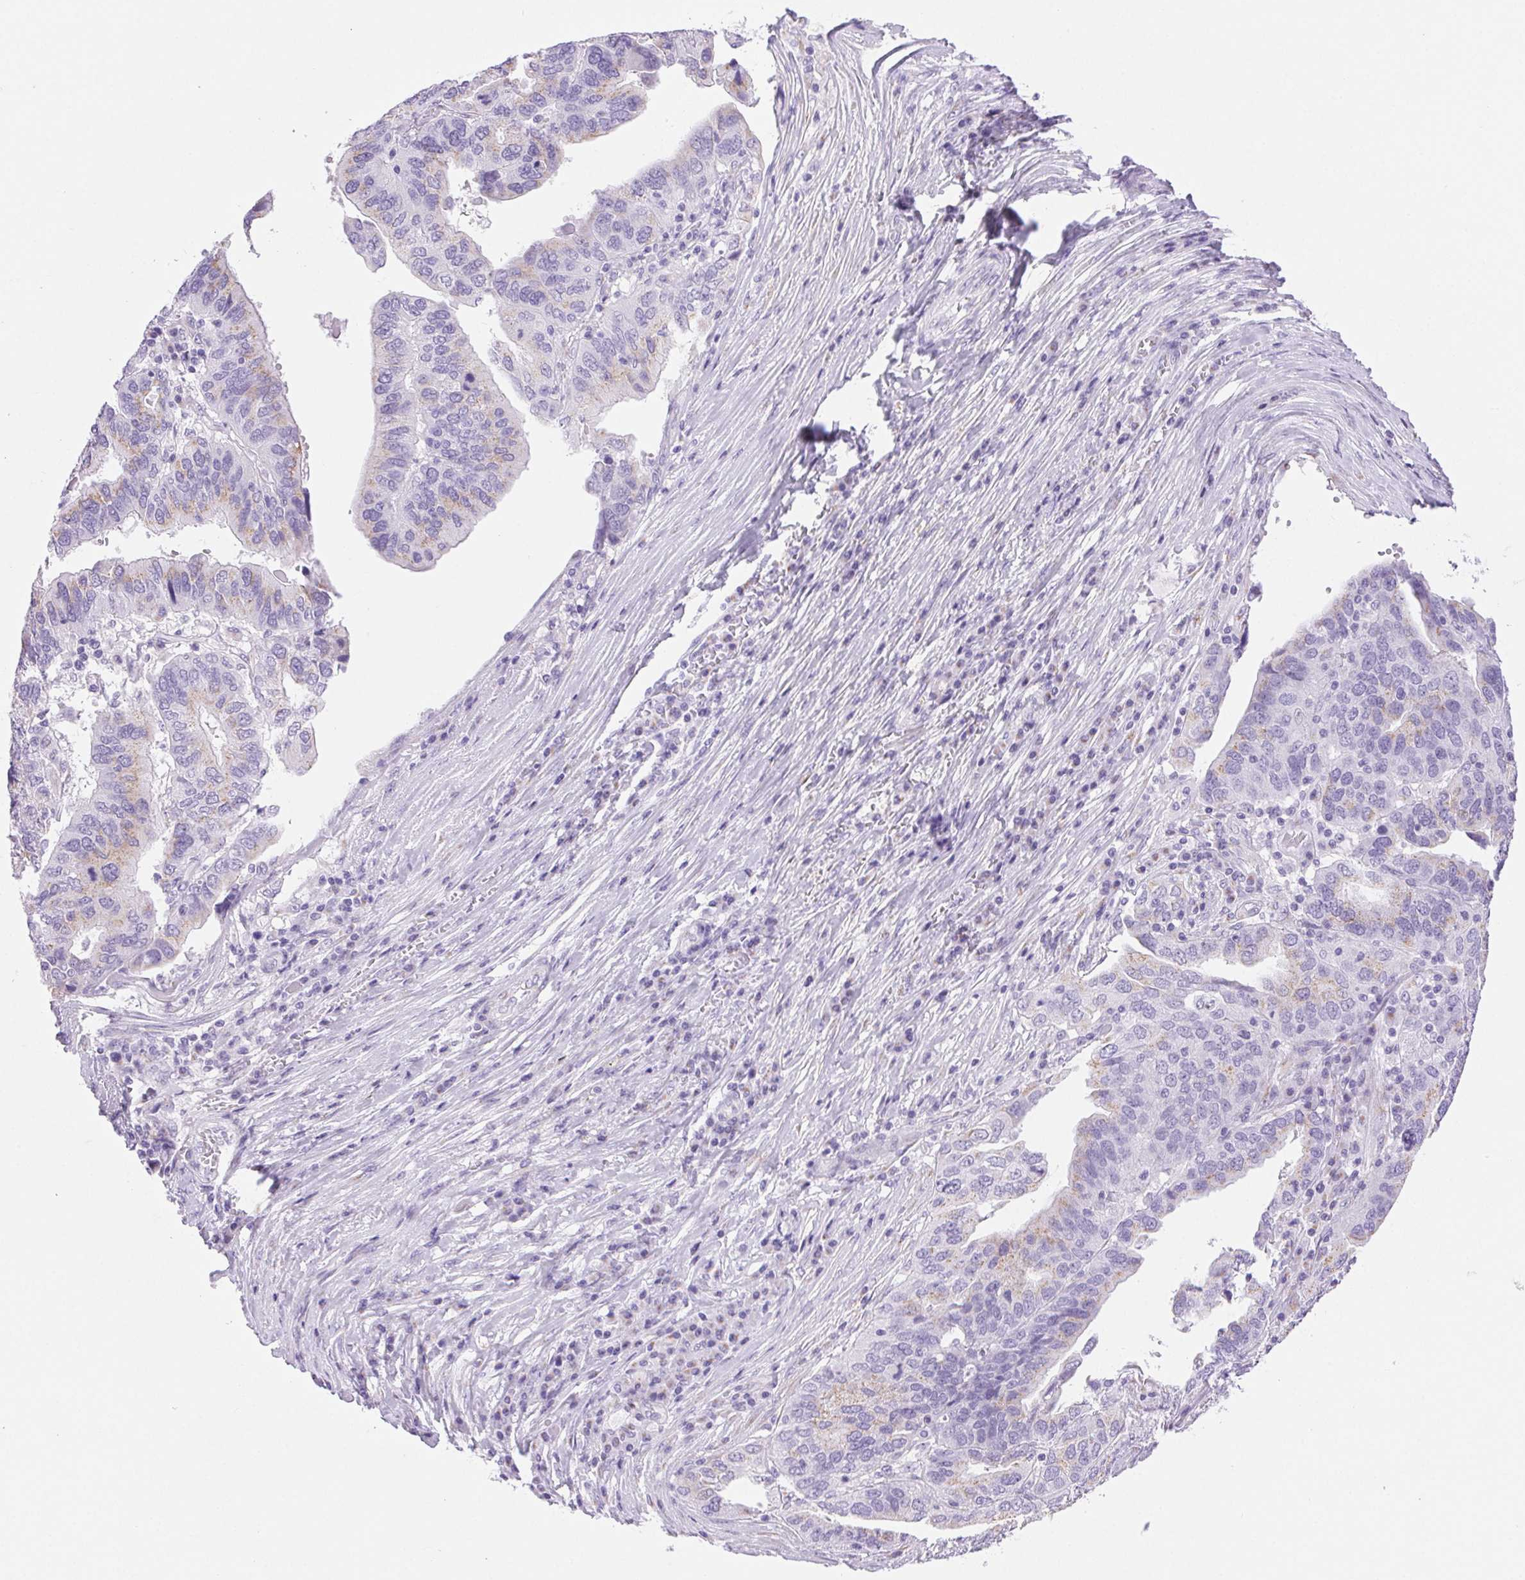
{"staining": {"intensity": "weak", "quantity": "<25%", "location": "cytoplasmic/membranous"}, "tissue": "ovarian cancer", "cell_type": "Tumor cells", "image_type": "cancer", "snomed": [{"axis": "morphology", "description": "Cystadenocarcinoma, serous, NOS"}, {"axis": "topography", "description": "Ovary"}], "caption": "Tumor cells are negative for protein expression in human serous cystadenocarcinoma (ovarian). The staining was performed using DAB to visualize the protein expression in brown, while the nuclei were stained in blue with hematoxylin (Magnification: 20x).", "gene": "SERPINB3", "patient": {"sex": "female", "age": 79}}